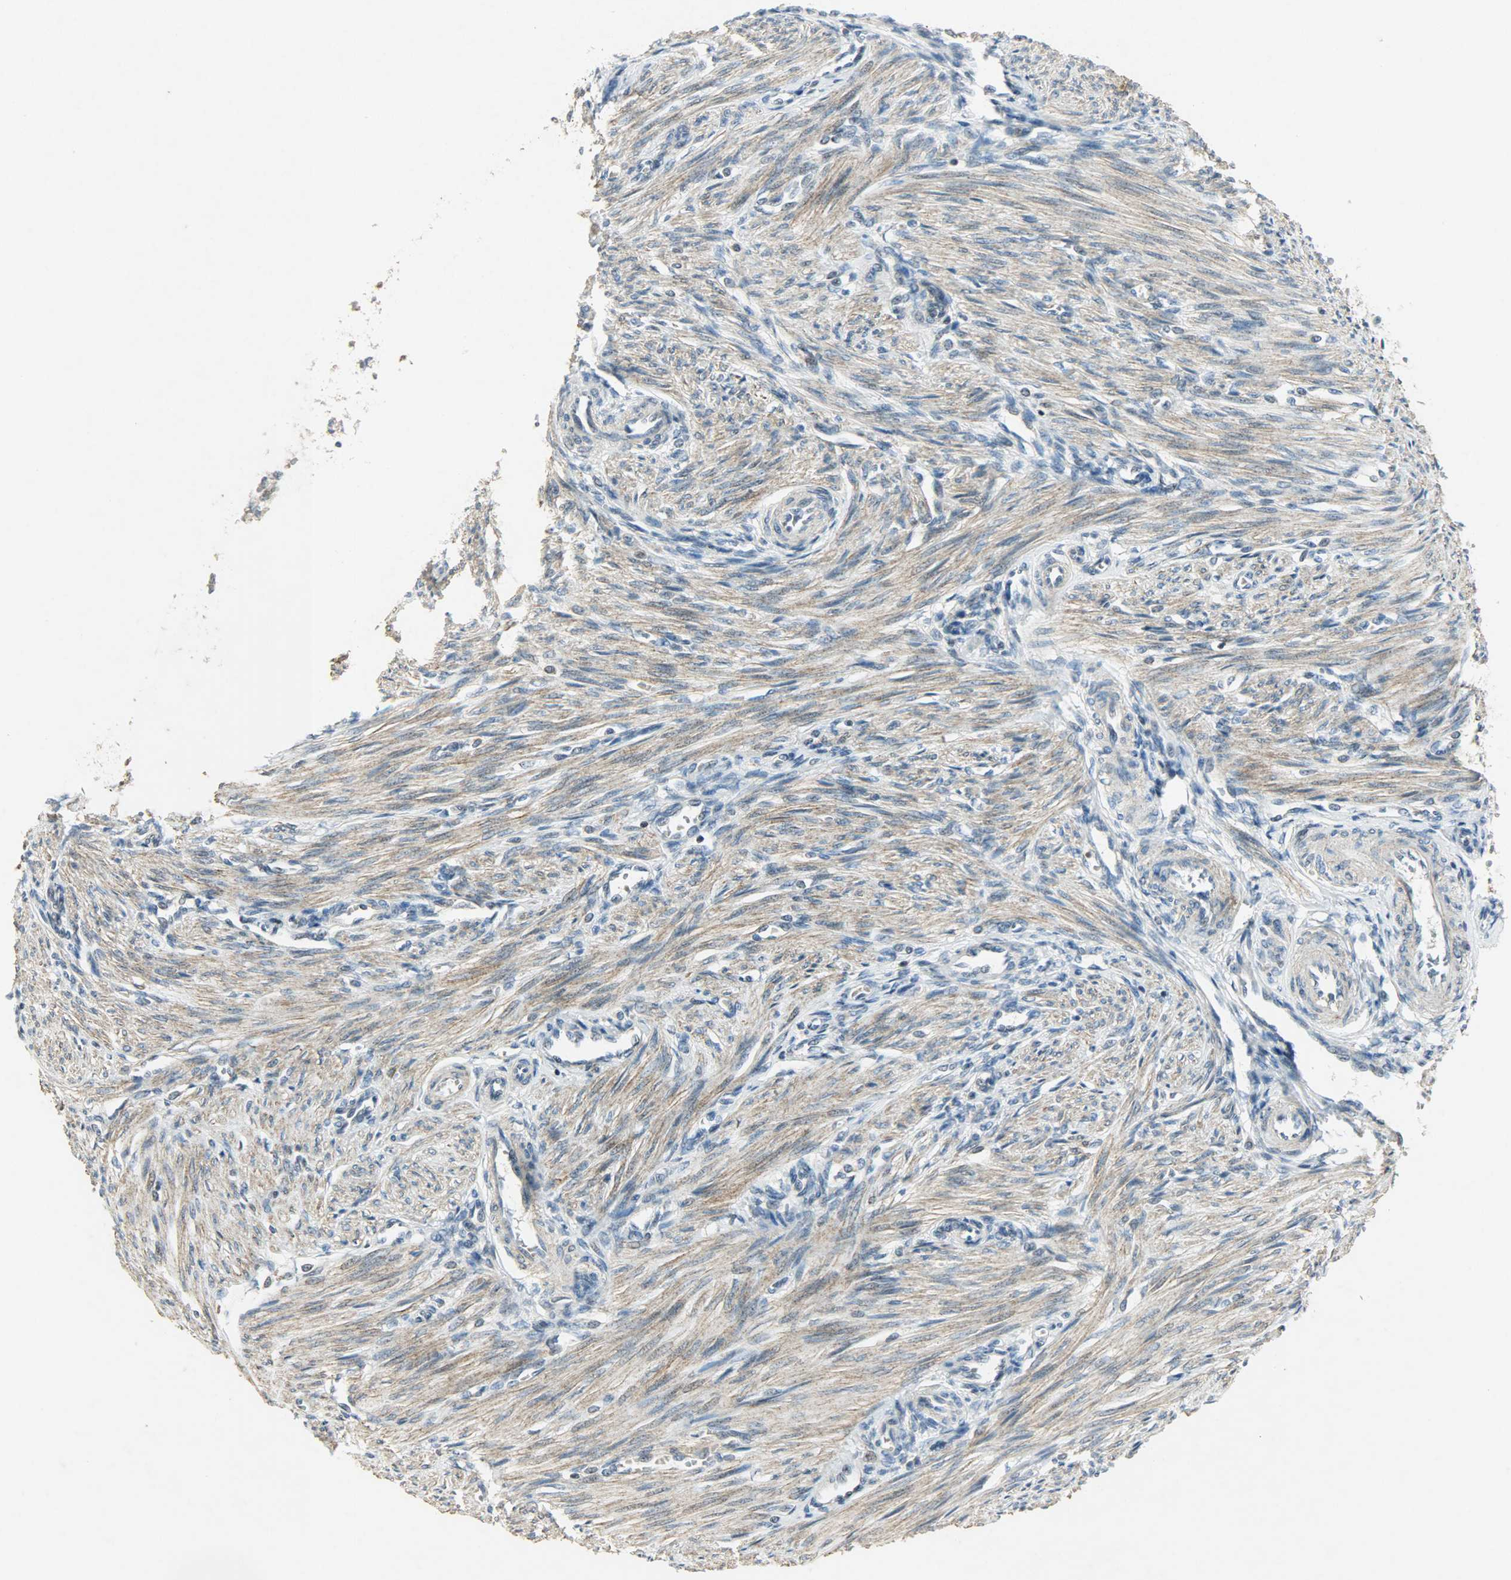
{"staining": {"intensity": "moderate", "quantity": "<25%", "location": "nuclear"}, "tissue": "endometrium", "cell_type": "Cells in endometrial stroma", "image_type": "normal", "snomed": [{"axis": "morphology", "description": "Normal tissue, NOS"}, {"axis": "topography", "description": "Endometrium"}], "caption": "Endometrium stained with DAB immunohistochemistry reveals low levels of moderate nuclear expression in about <25% of cells in endometrial stroma. (DAB = brown stain, brightfield microscopy at high magnification).", "gene": "AURKB", "patient": {"sex": "female", "age": 27}}